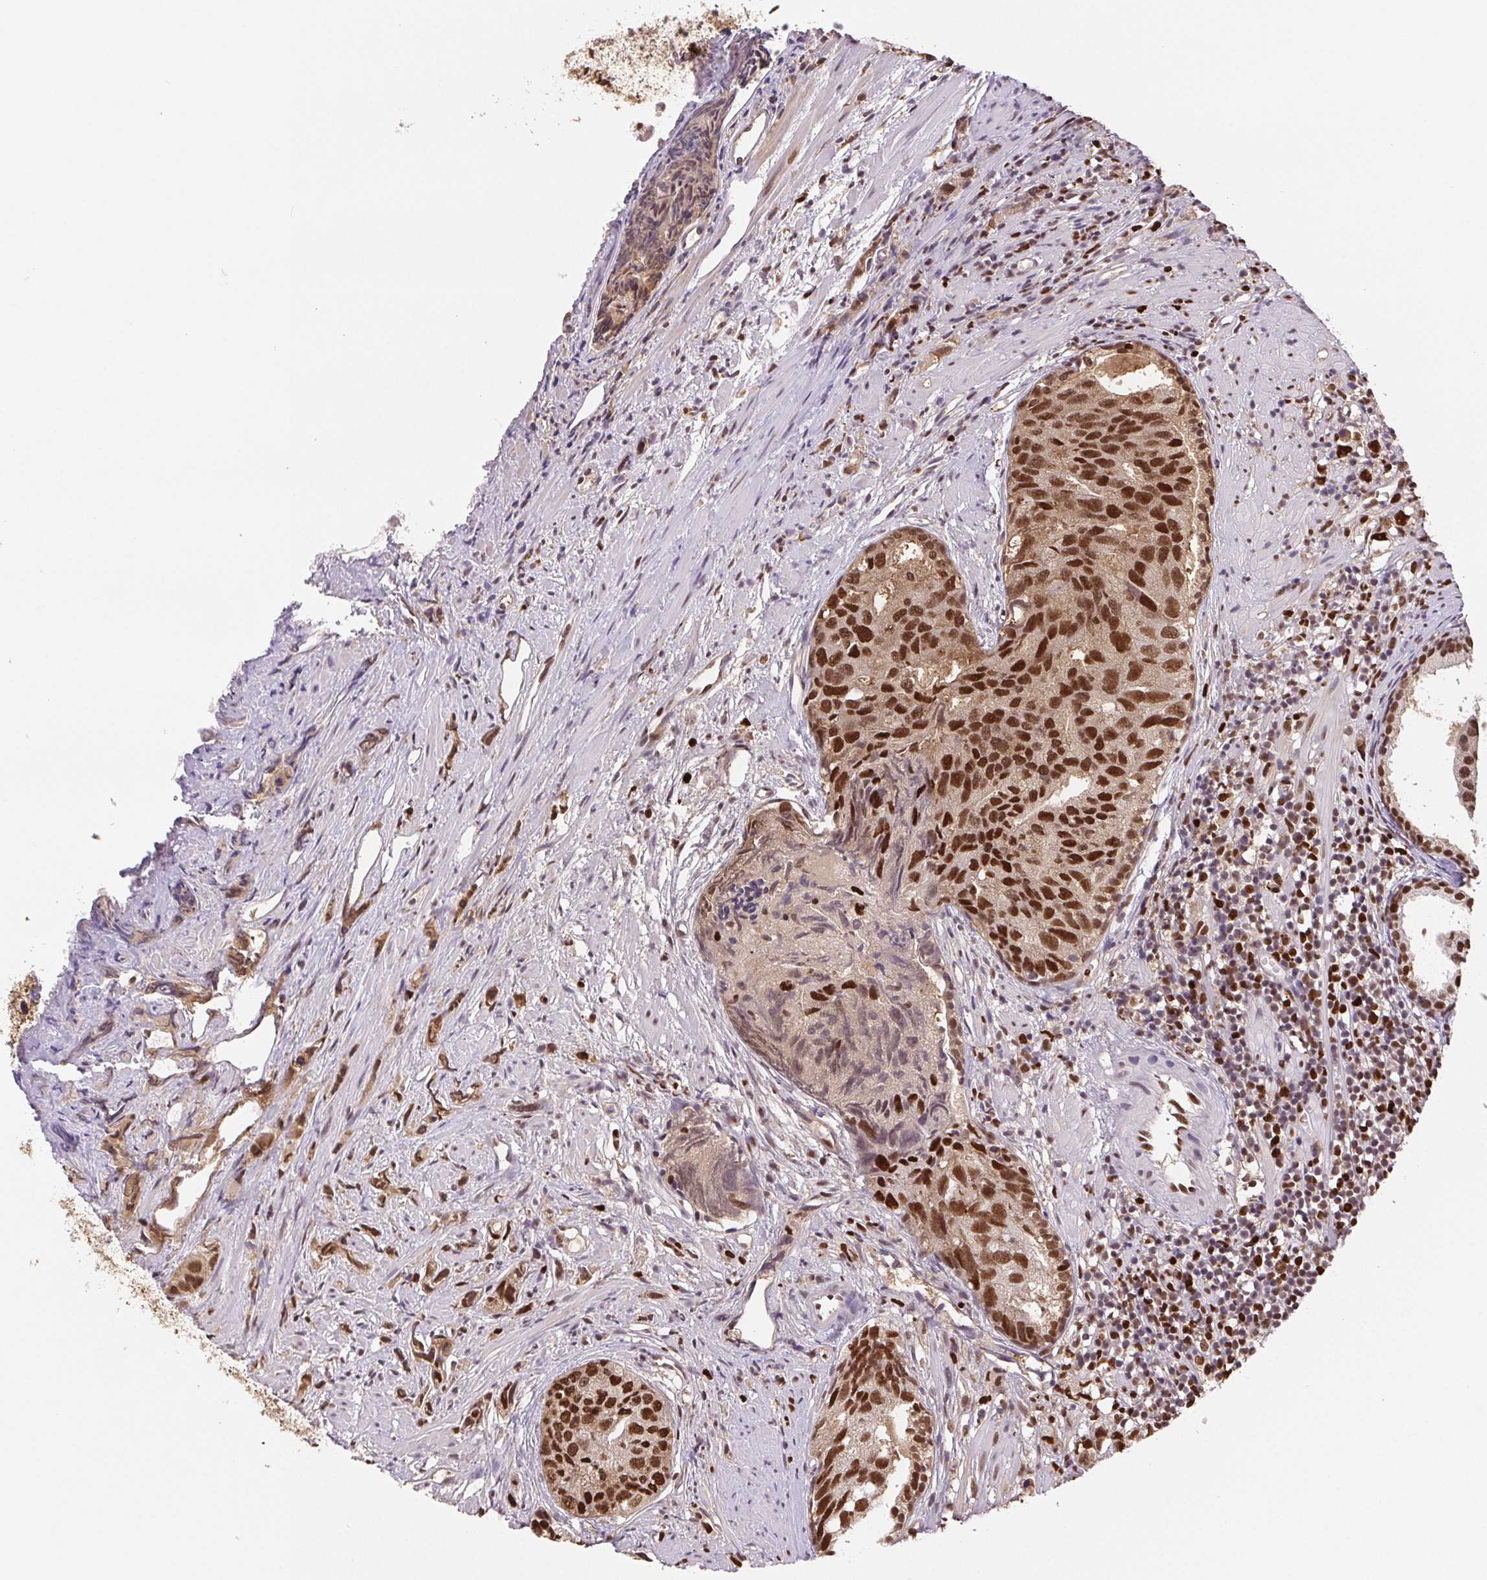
{"staining": {"intensity": "strong", "quantity": ">75%", "location": "nuclear"}, "tissue": "prostate cancer", "cell_type": "Tumor cells", "image_type": "cancer", "snomed": [{"axis": "morphology", "description": "Adenocarcinoma, High grade"}, {"axis": "topography", "description": "Prostate"}], "caption": "DAB (3,3'-diaminobenzidine) immunohistochemical staining of prostate cancer reveals strong nuclear protein expression in about >75% of tumor cells.", "gene": "SET", "patient": {"sex": "male", "age": 58}}